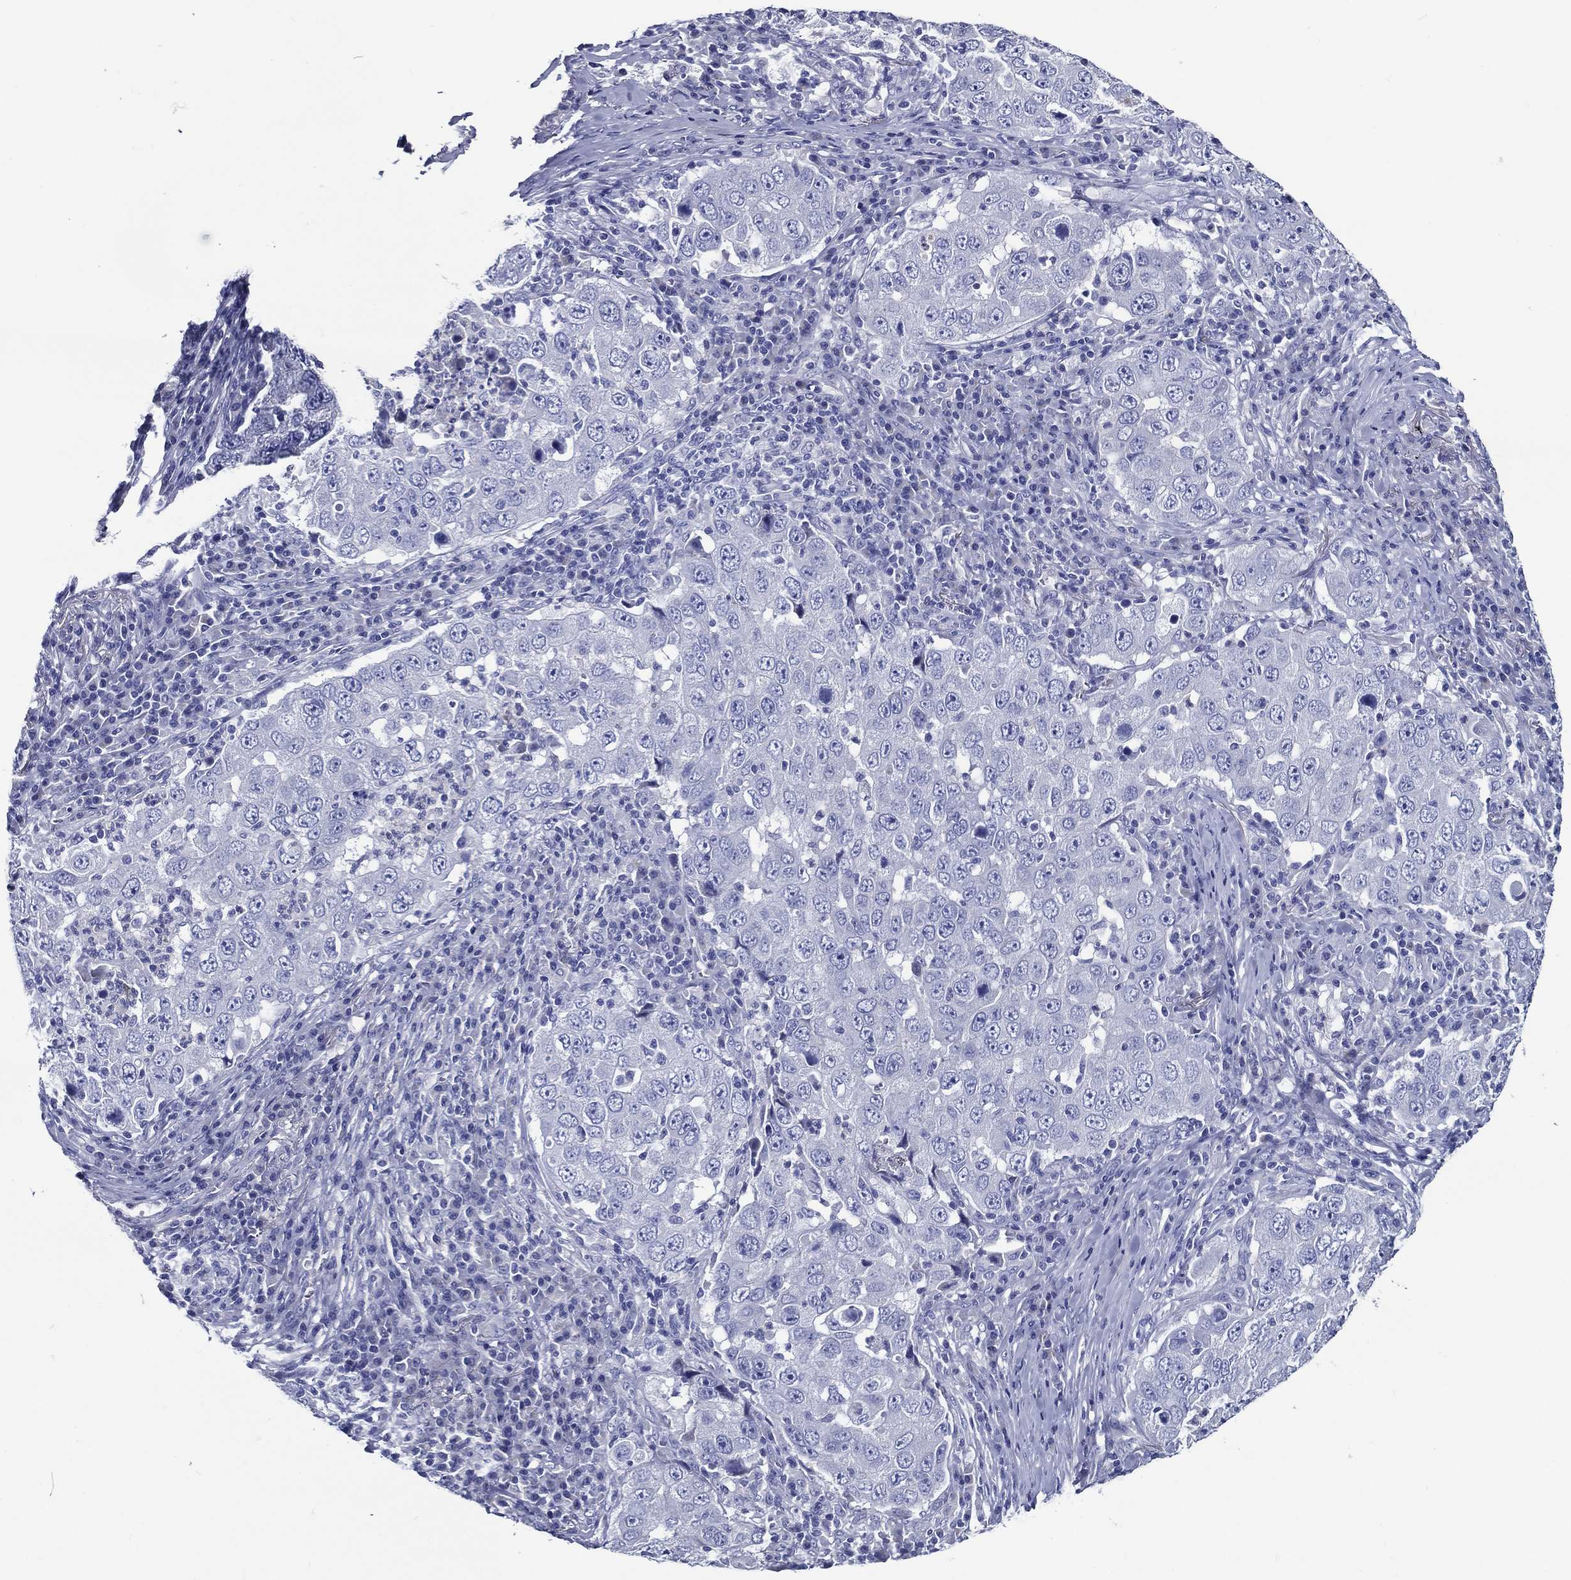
{"staining": {"intensity": "negative", "quantity": "none", "location": "none"}, "tissue": "lung cancer", "cell_type": "Tumor cells", "image_type": "cancer", "snomed": [{"axis": "morphology", "description": "Adenocarcinoma, NOS"}, {"axis": "topography", "description": "Lung"}], "caption": "Immunohistochemistry micrograph of human lung adenocarcinoma stained for a protein (brown), which displays no positivity in tumor cells.", "gene": "ACE2", "patient": {"sex": "male", "age": 73}}